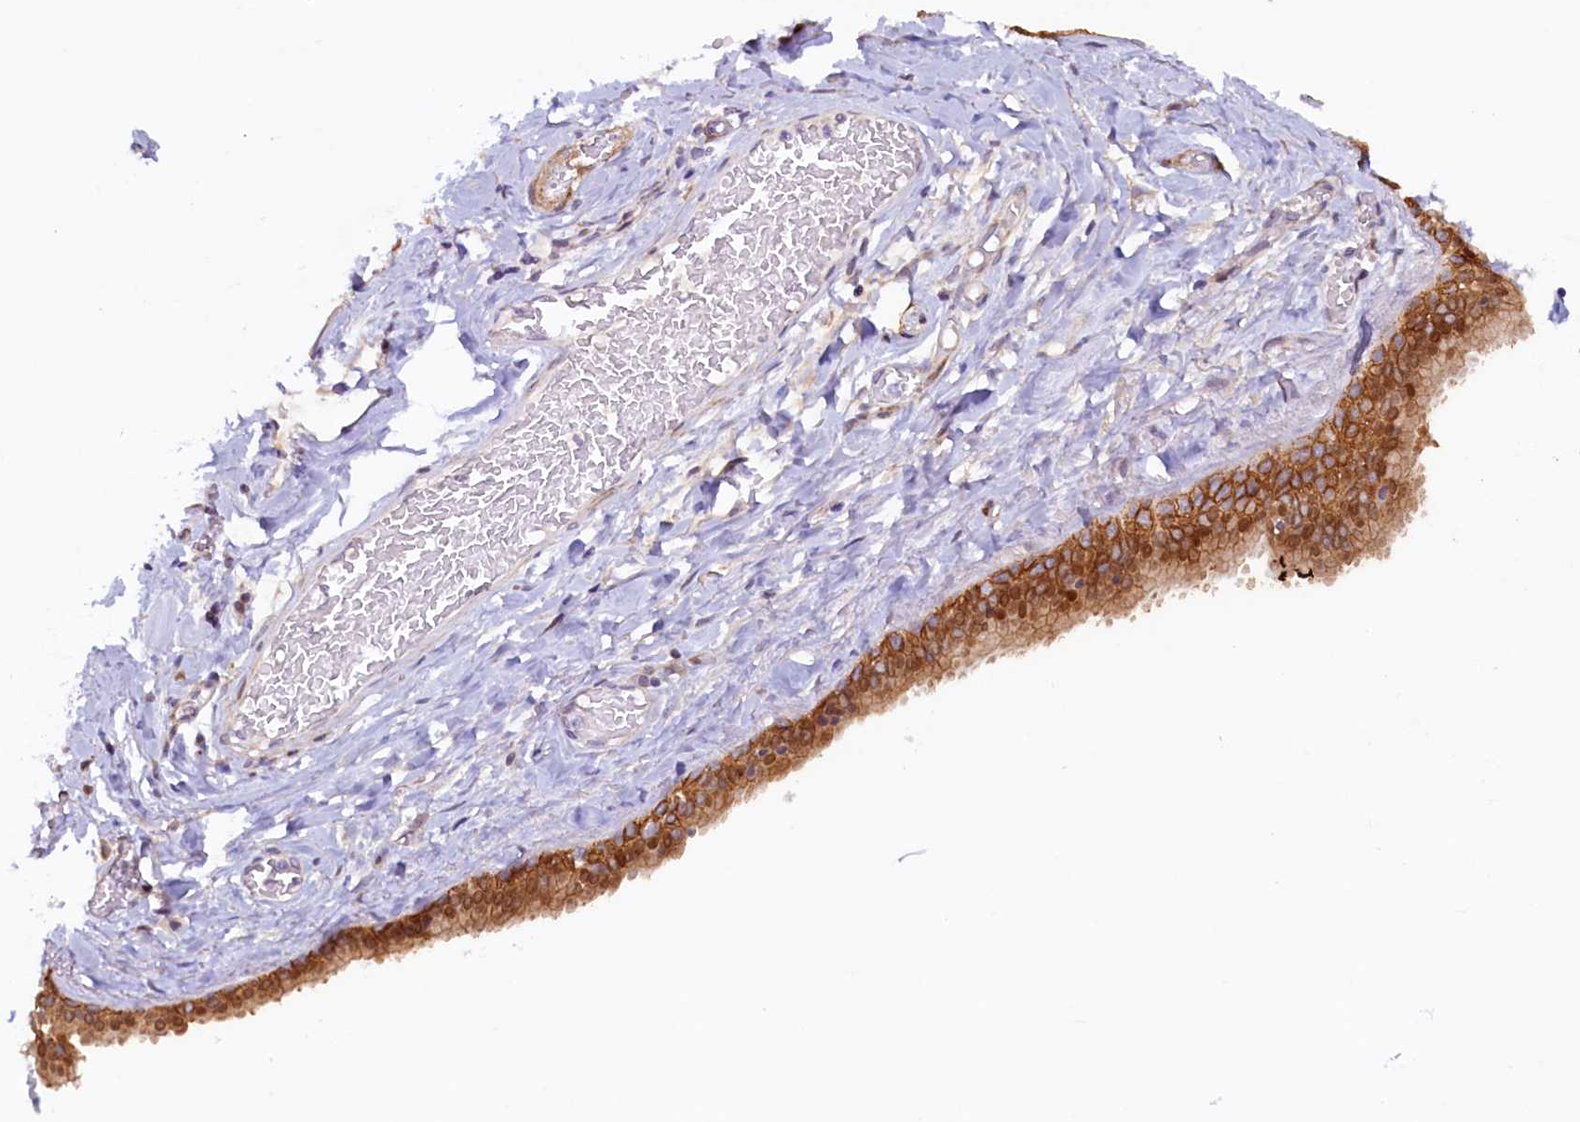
{"staining": {"intensity": "negative", "quantity": "none", "location": "none"}, "tissue": "adipose tissue", "cell_type": "Adipocytes", "image_type": "normal", "snomed": [{"axis": "morphology", "description": "Normal tissue, NOS"}, {"axis": "topography", "description": "Salivary gland"}, {"axis": "topography", "description": "Peripheral nerve tissue"}], "caption": "DAB (3,3'-diaminobenzidine) immunohistochemical staining of benign adipose tissue exhibits no significant staining in adipocytes. The staining is performed using DAB (3,3'-diaminobenzidine) brown chromogen with nuclei counter-stained in using hematoxylin.", "gene": "PACSIN3", "patient": {"sex": "male", "age": 62}}